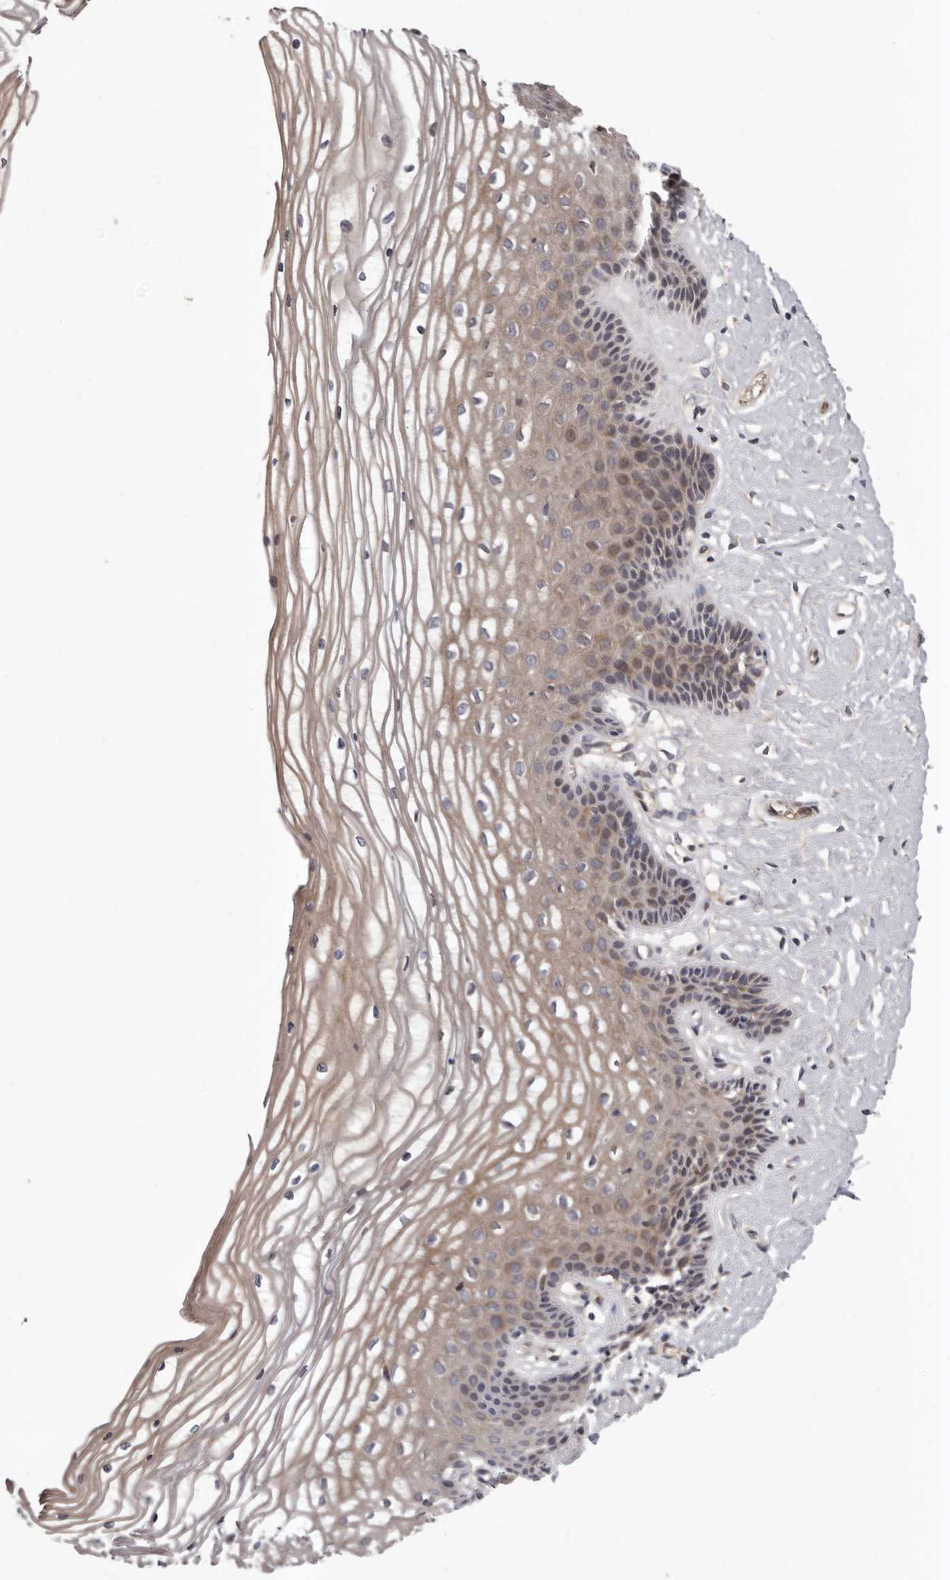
{"staining": {"intensity": "weak", "quantity": "25%-75%", "location": "cytoplasmic/membranous"}, "tissue": "vagina", "cell_type": "Squamous epithelial cells", "image_type": "normal", "snomed": [{"axis": "morphology", "description": "Normal tissue, NOS"}, {"axis": "topography", "description": "Vagina"}, {"axis": "topography", "description": "Cervix"}], "caption": "Vagina was stained to show a protein in brown. There is low levels of weak cytoplasmic/membranous expression in about 25%-75% of squamous epithelial cells. (brown staining indicates protein expression, while blue staining denotes nuclei).", "gene": "PRKD1", "patient": {"sex": "female", "age": 40}}